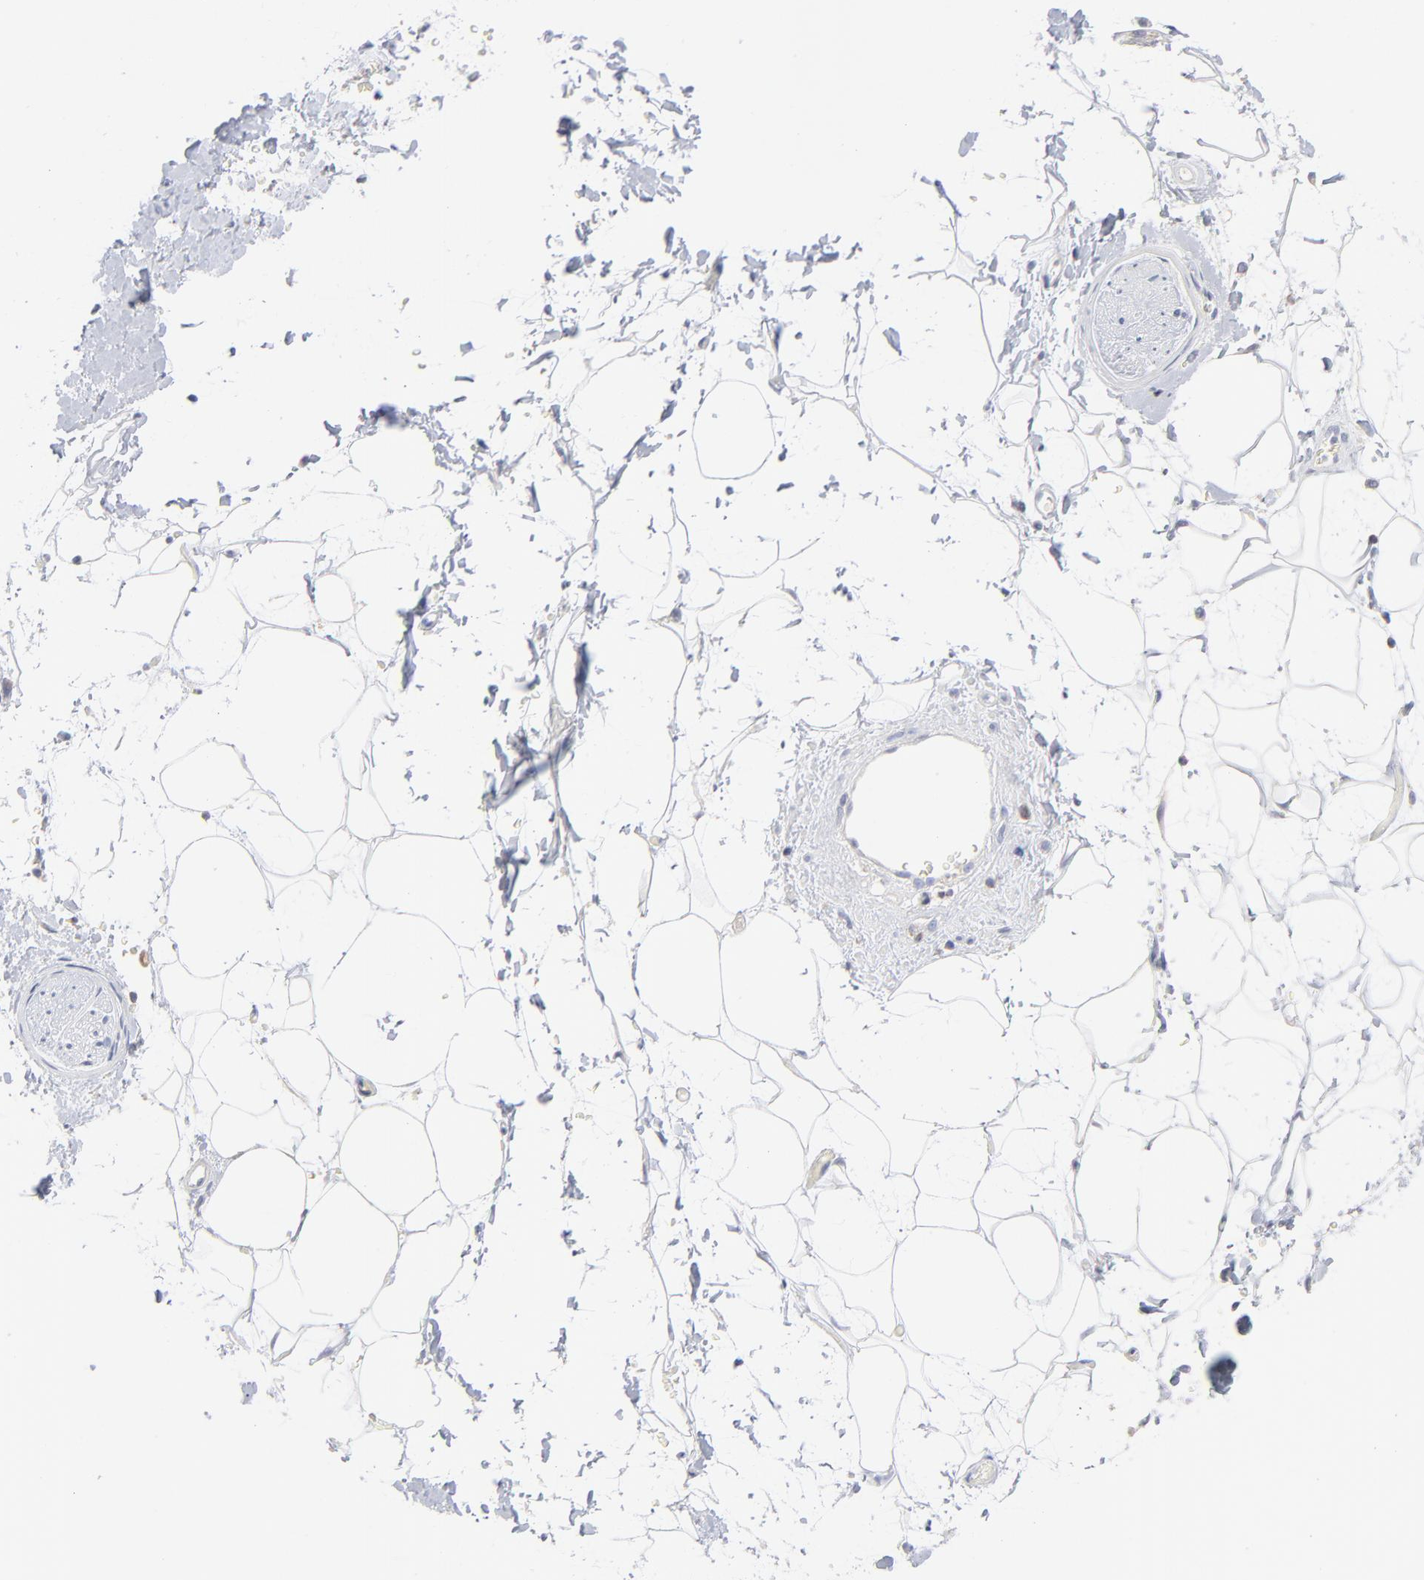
{"staining": {"intensity": "negative", "quantity": "none", "location": "none"}, "tissue": "adipose tissue", "cell_type": "Adipocytes", "image_type": "normal", "snomed": [{"axis": "morphology", "description": "Normal tissue, NOS"}, {"axis": "topography", "description": "Soft tissue"}], "caption": "Photomicrograph shows no significant protein expression in adipocytes of normal adipose tissue.", "gene": "SEPTIN11", "patient": {"sex": "male", "age": 72}}